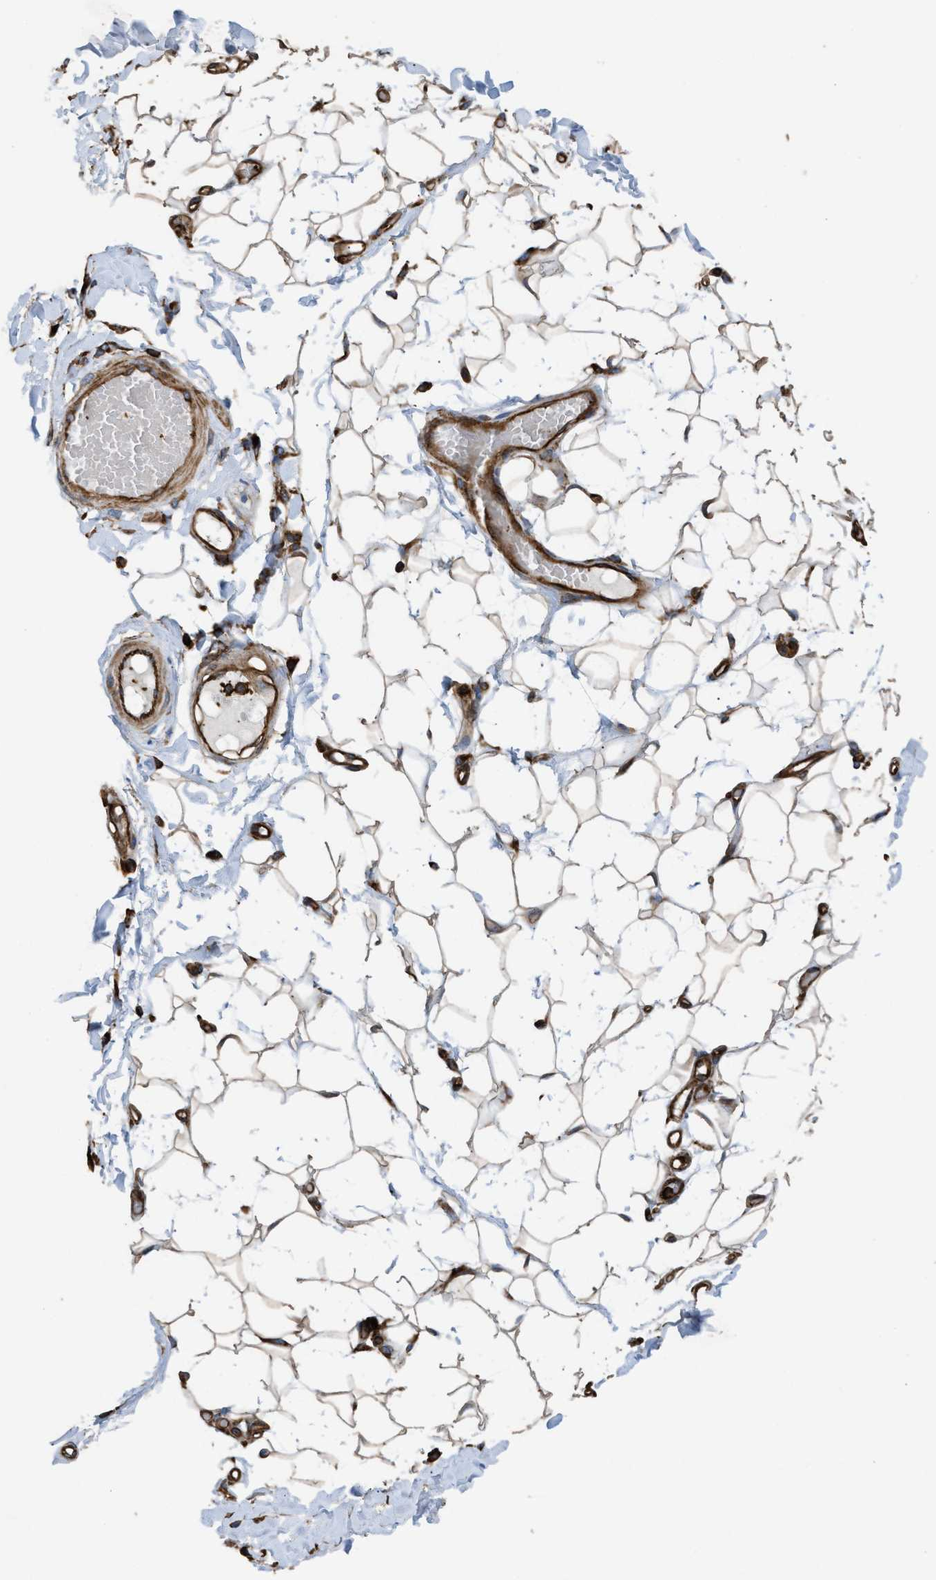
{"staining": {"intensity": "moderate", "quantity": "25%-75%", "location": "cytoplasmic/membranous"}, "tissue": "adipose tissue", "cell_type": "Adipocytes", "image_type": "normal", "snomed": [{"axis": "morphology", "description": "Normal tissue, NOS"}, {"axis": "topography", "description": "Adipose tissue"}, {"axis": "topography", "description": "Vascular tissue"}, {"axis": "topography", "description": "Peripheral nerve tissue"}], "caption": "Immunohistochemistry micrograph of benign adipose tissue: adipose tissue stained using immunohistochemistry (IHC) reveals medium levels of moderate protein expression localized specifically in the cytoplasmic/membranous of adipocytes, appearing as a cytoplasmic/membranous brown color.", "gene": "EGLN1", "patient": {"sex": "male", "age": 25}}